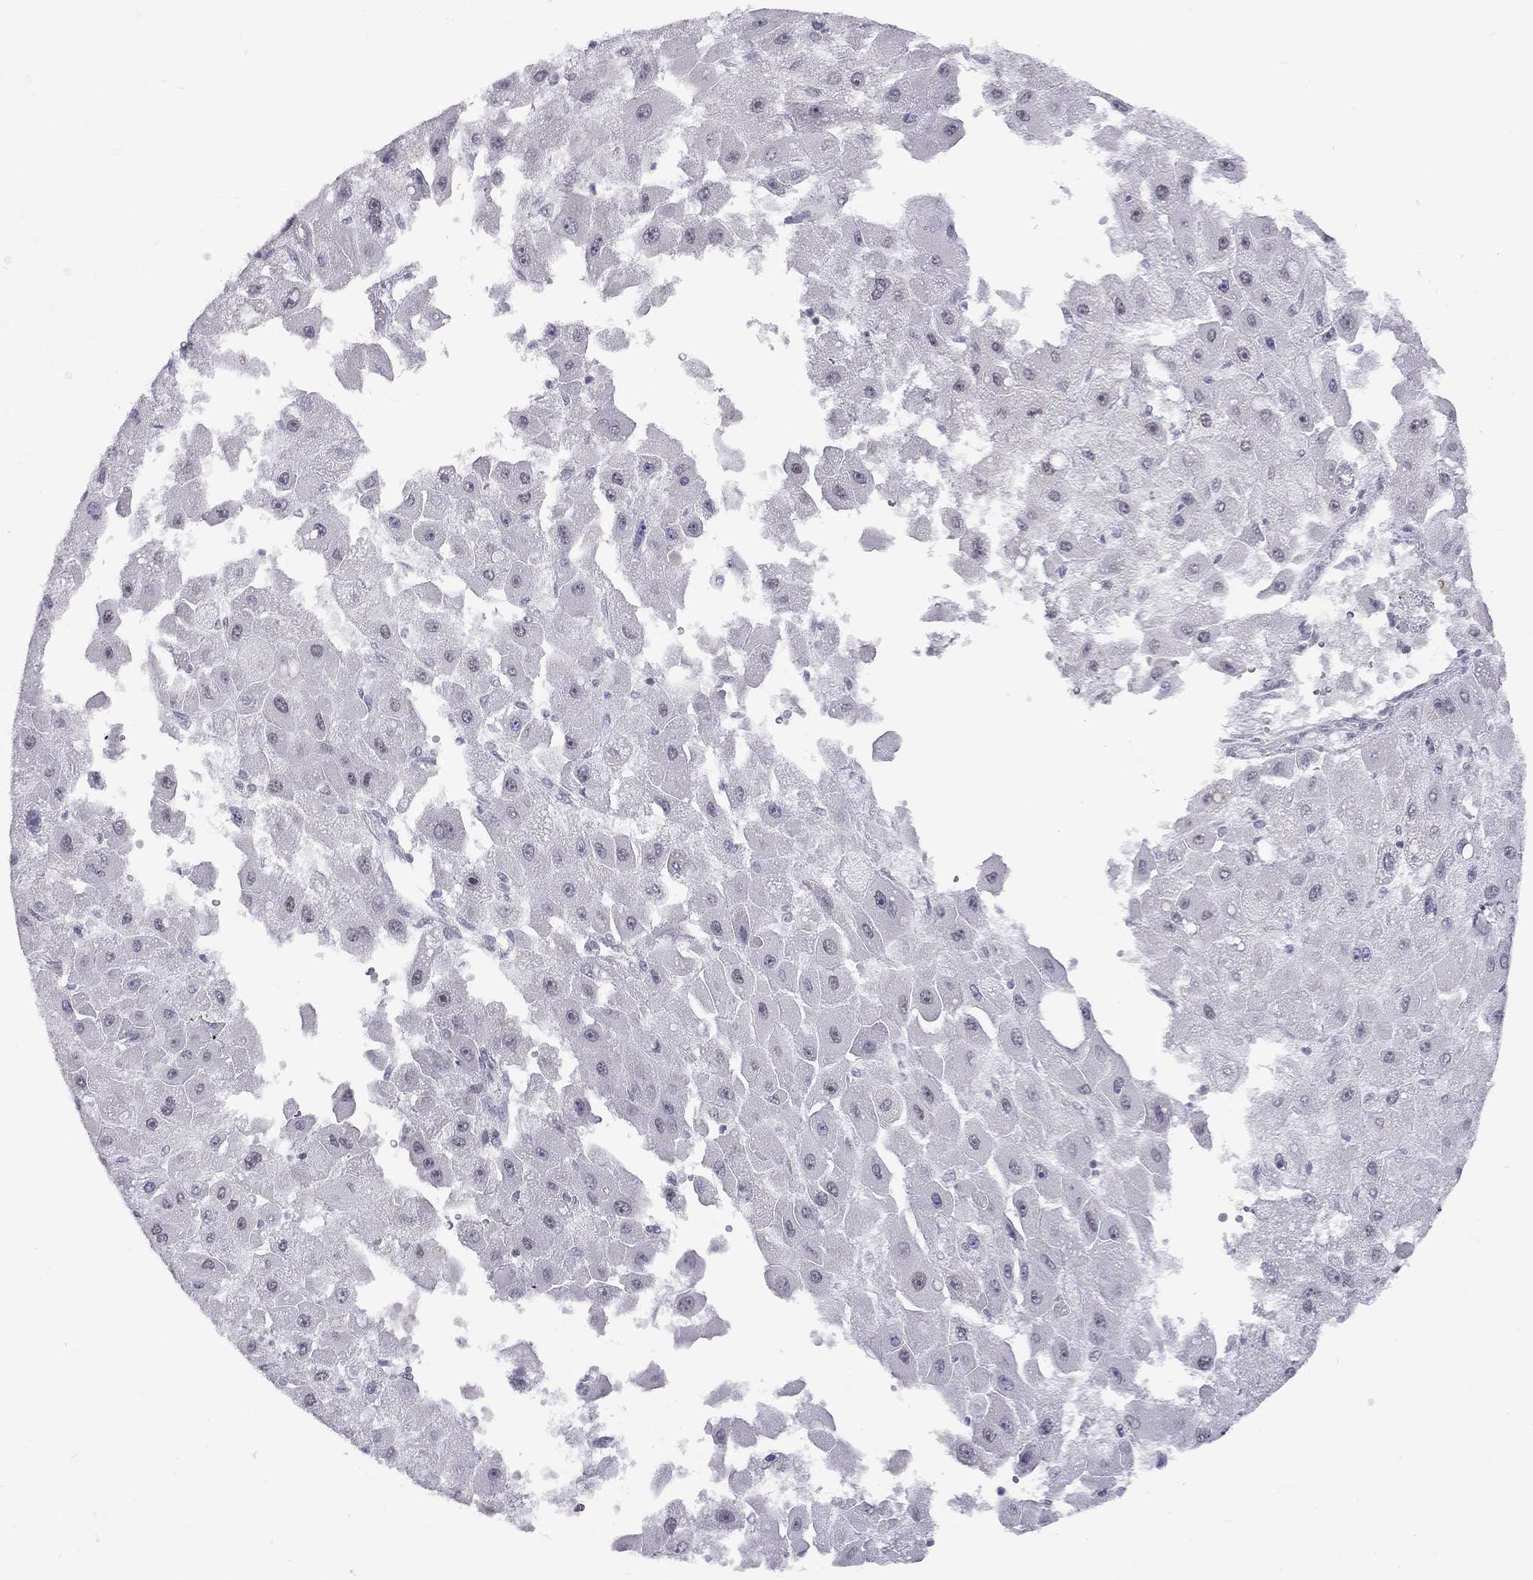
{"staining": {"intensity": "weak", "quantity": "25%-75%", "location": "nuclear"}, "tissue": "liver cancer", "cell_type": "Tumor cells", "image_type": "cancer", "snomed": [{"axis": "morphology", "description": "Carcinoma, Hepatocellular, NOS"}, {"axis": "topography", "description": "Liver"}], "caption": "Immunohistochemistry (IHC) (DAB (3,3'-diaminobenzidine)) staining of liver cancer (hepatocellular carcinoma) exhibits weak nuclear protein expression in about 25%-75% of tumor cells. (Stains: DAB (3,3'-diaminobenzidine) in brown, nuclei in blue, Microscopy: brightfield microscopy at high magnification).", "gene": "HES5", "patient": {"sex": "female", "age": 25}}